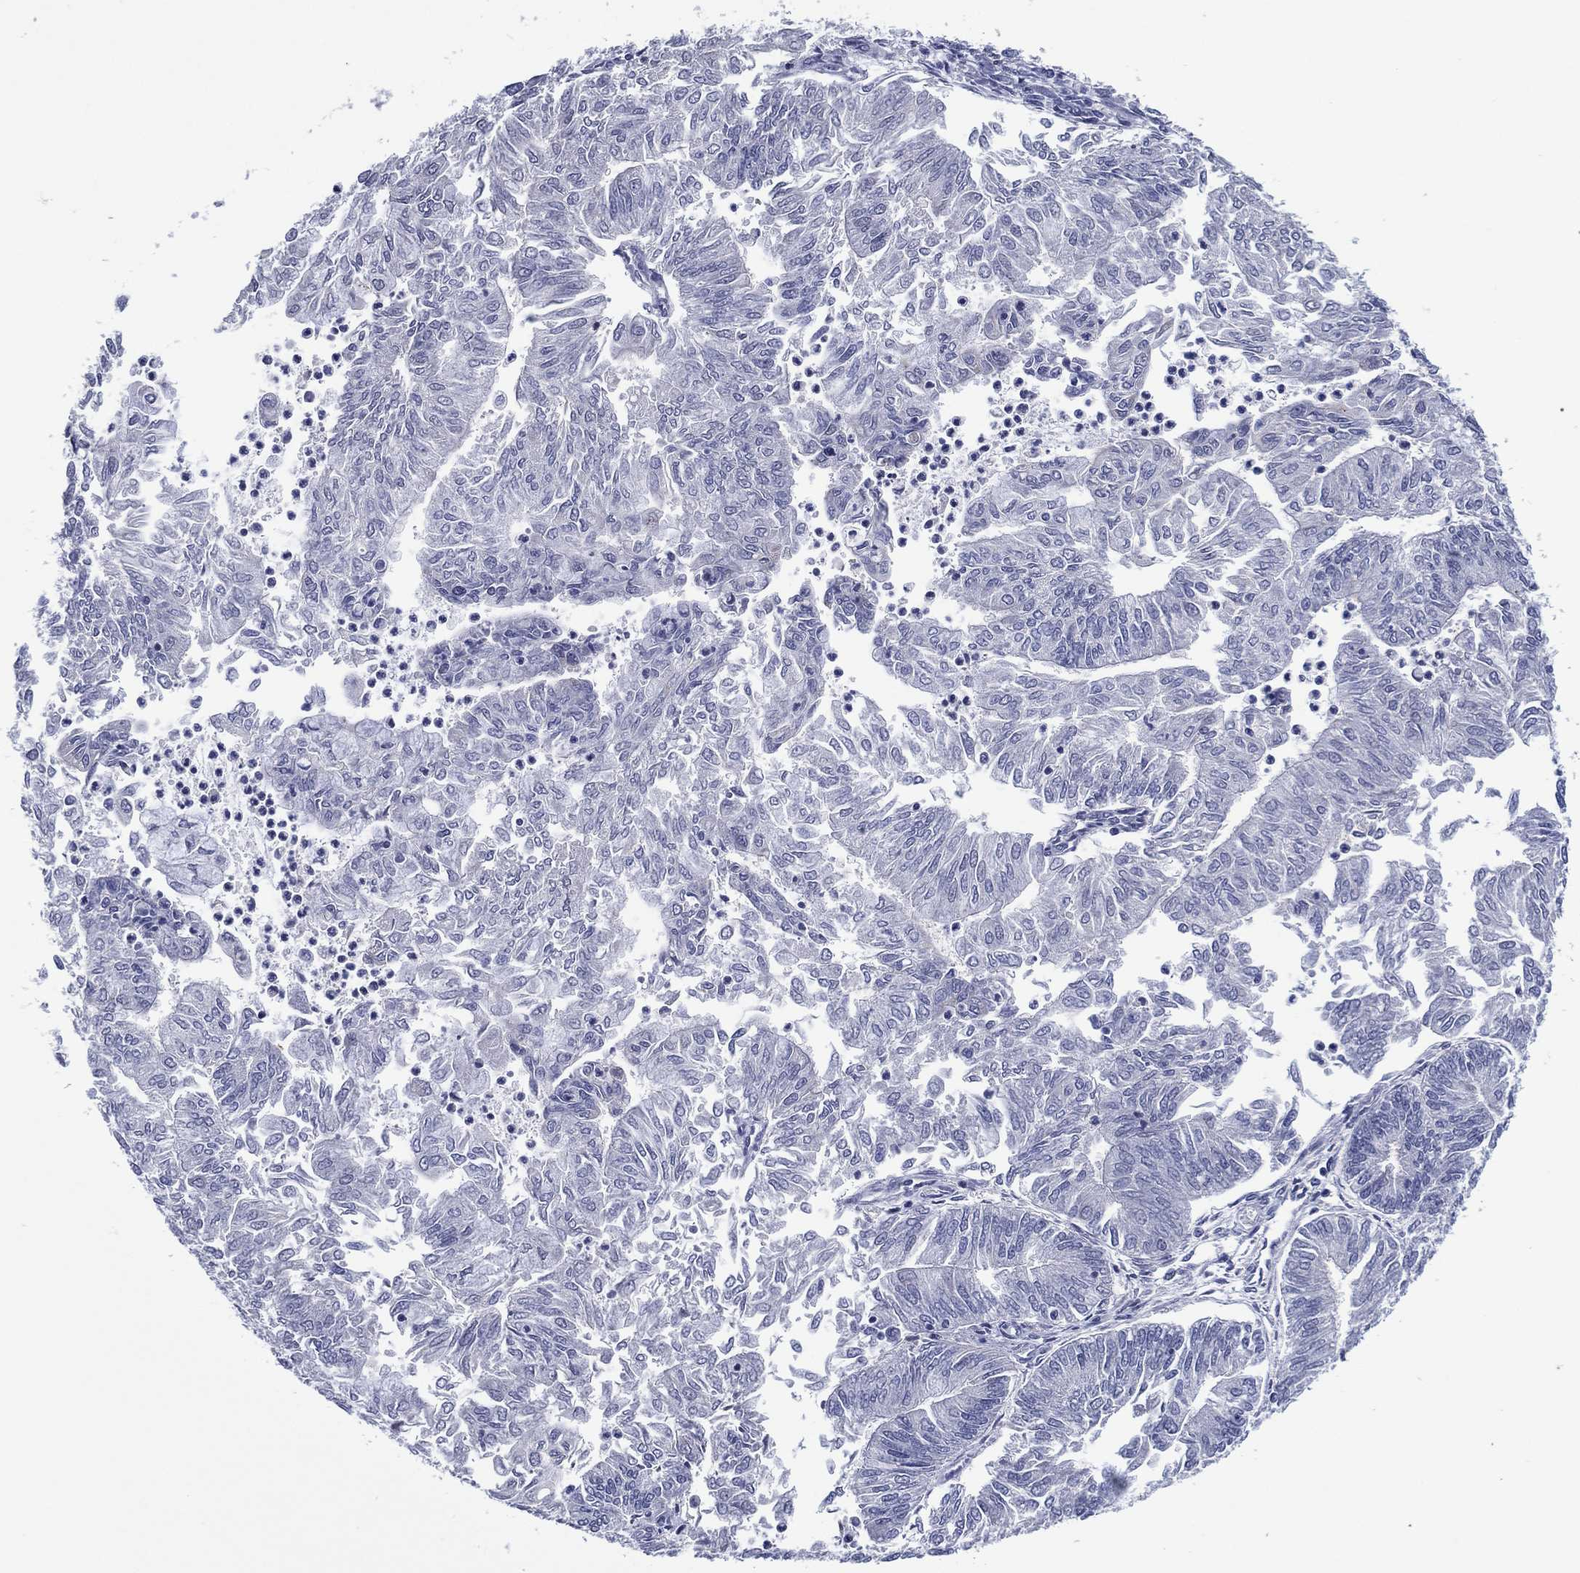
{"staining": {"intensity": "negative", "quantity": "none", "location": "none"}, "tissue": "endometrial cancer", "cell_type": "Tumor cells", "image_type": "cancer", "snomed": [{"axis": "morphology", "description": "Adenocarcinoma, NOS"}, {"axis": "topography", "description": "Endometrium"}], "caption": "Immunohistochemistry (IHC) photomicrograph of human endometrial adenocarcinoma stained for a protein (brown), which demonstrates no positivity in tumor cells. (DAB IHC visualized using brightfield microscopy, high magnification).", "gene": "TRIM31", "patient": {"sex": "female", "age": 59}}